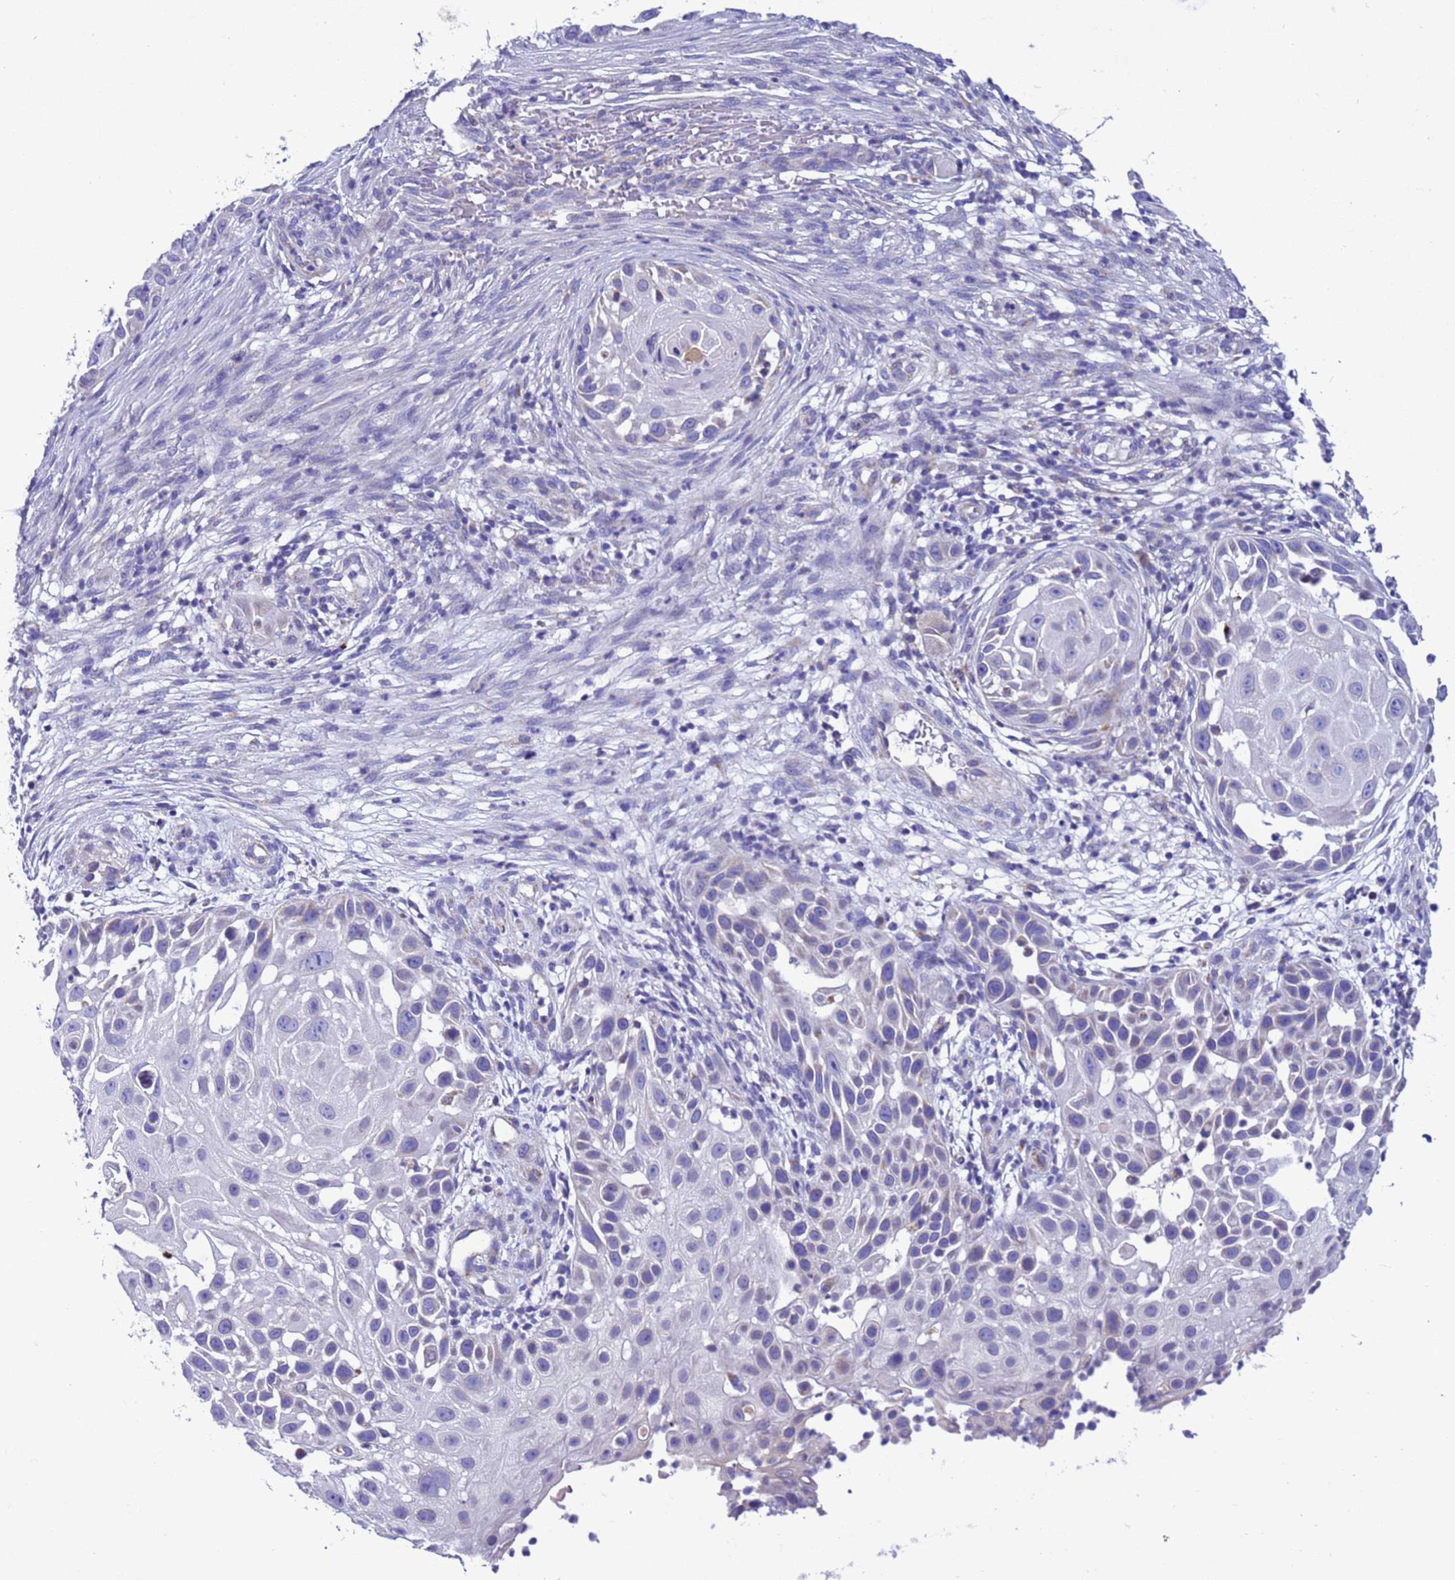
{"staining": {"intensity": "negative", "quantity": "none", "location": "none"}, "tissue": "skin cancer", "cell_type": "Tumor cells", "image_type": "cancer", "snomed": [{"axis": "morphology", "description": "Squamous cell carcinoma, NOS"}, {"axis": "topography", "description": "Skin"}], "caption": "Squamous cell carcinoma (skin) stained for a protein using IHC exhibits no positivity tumor cells.", "gene": "CCDC191", "patient": {"sex": "female", "age": 44}}